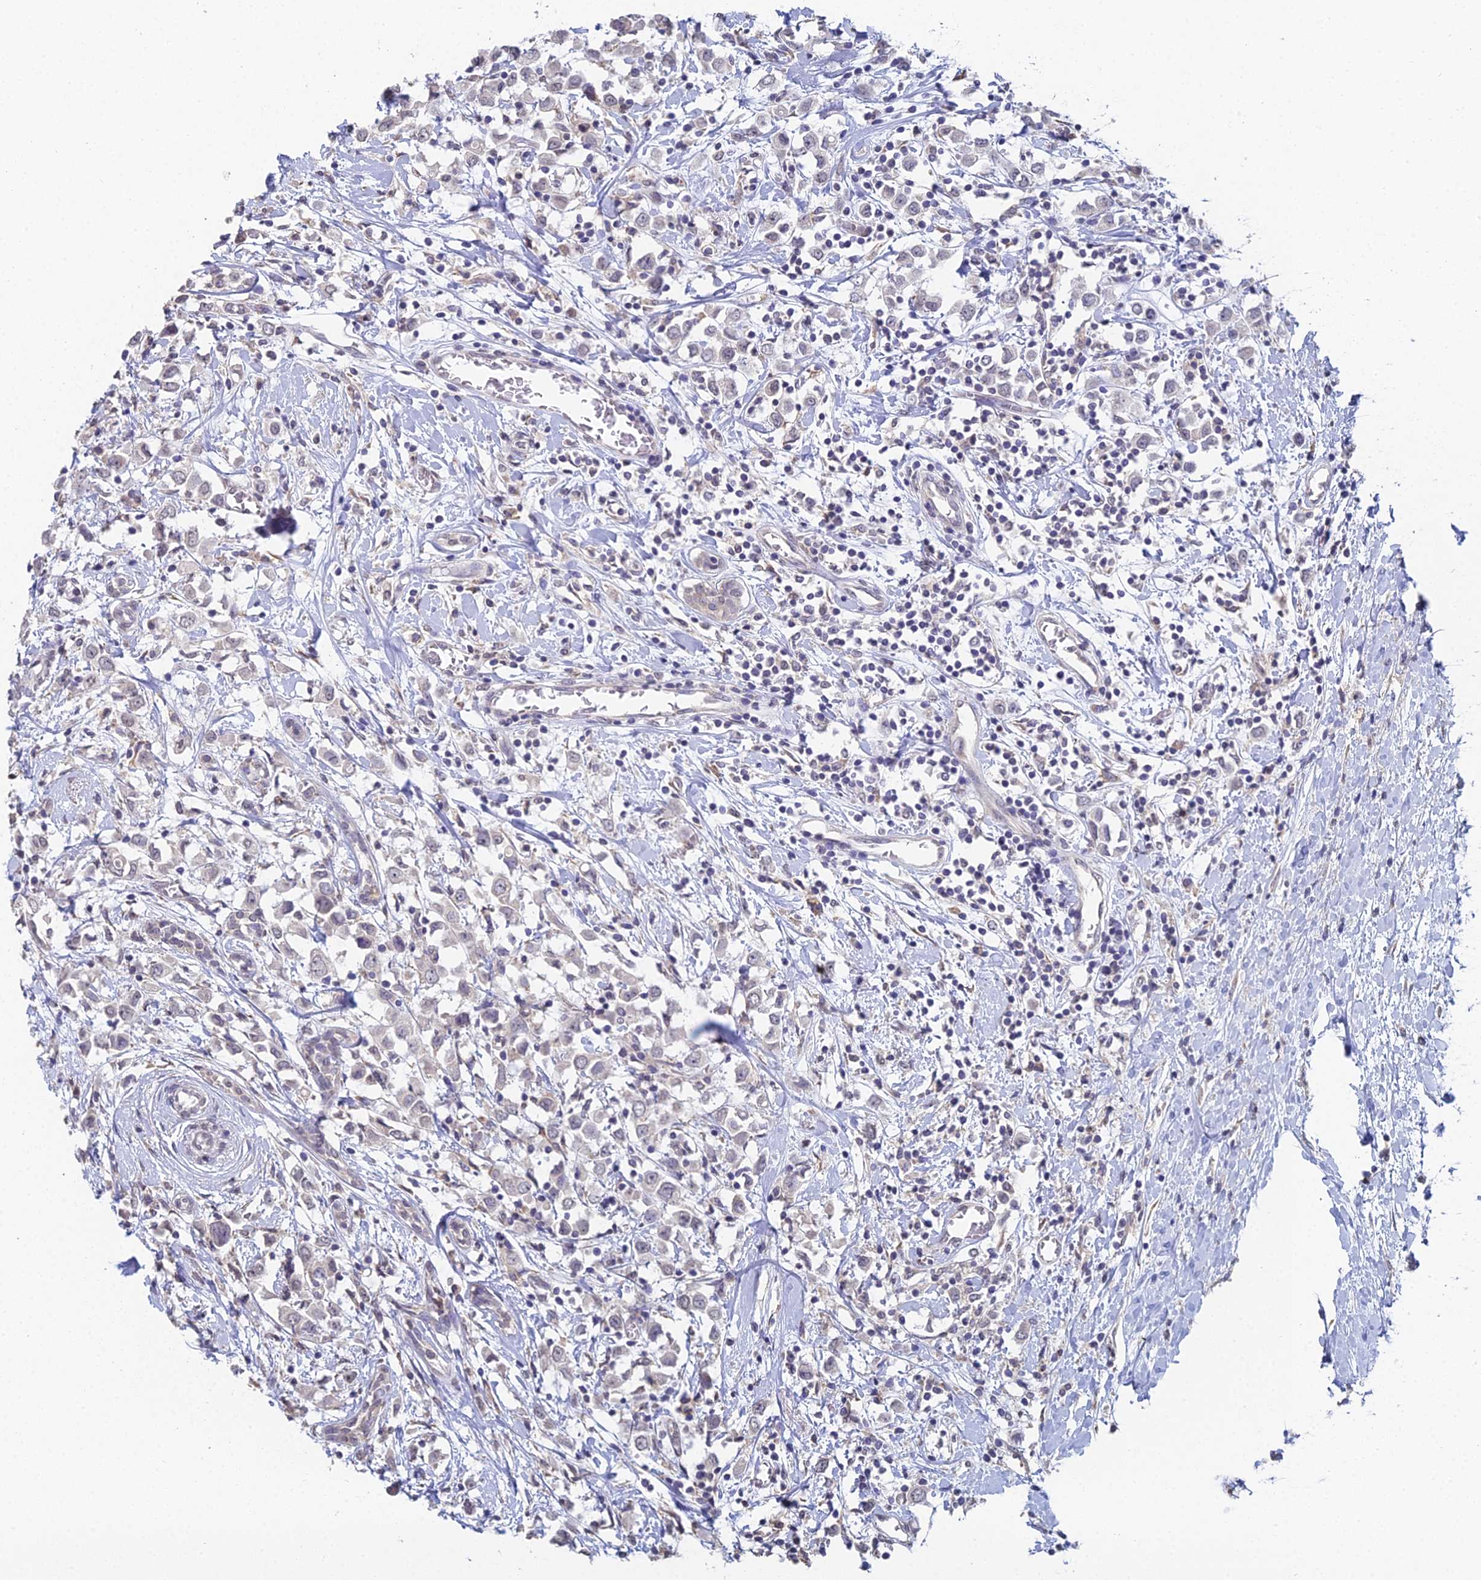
{"staining": {"intensity": "negative", "quantity": "none", "location": "none"}, "tissue": "breast cancer", "cell_type": "Tumor cells", "image_type": "cancer", "snomed": [{"axis": "morphology", "description": "Duct carcinoma"}, {"axis": "topography", "description": "Breast"}], "caption": "Immunohistochemical staining of breast cancer displays no significant staining in tumor cells. (DAB immunohistochemistry (IHC) visualized using brightfield microscopy, high magnification).", "gene": "PRR22", "patient": {"sex": "female", "age": 61}}